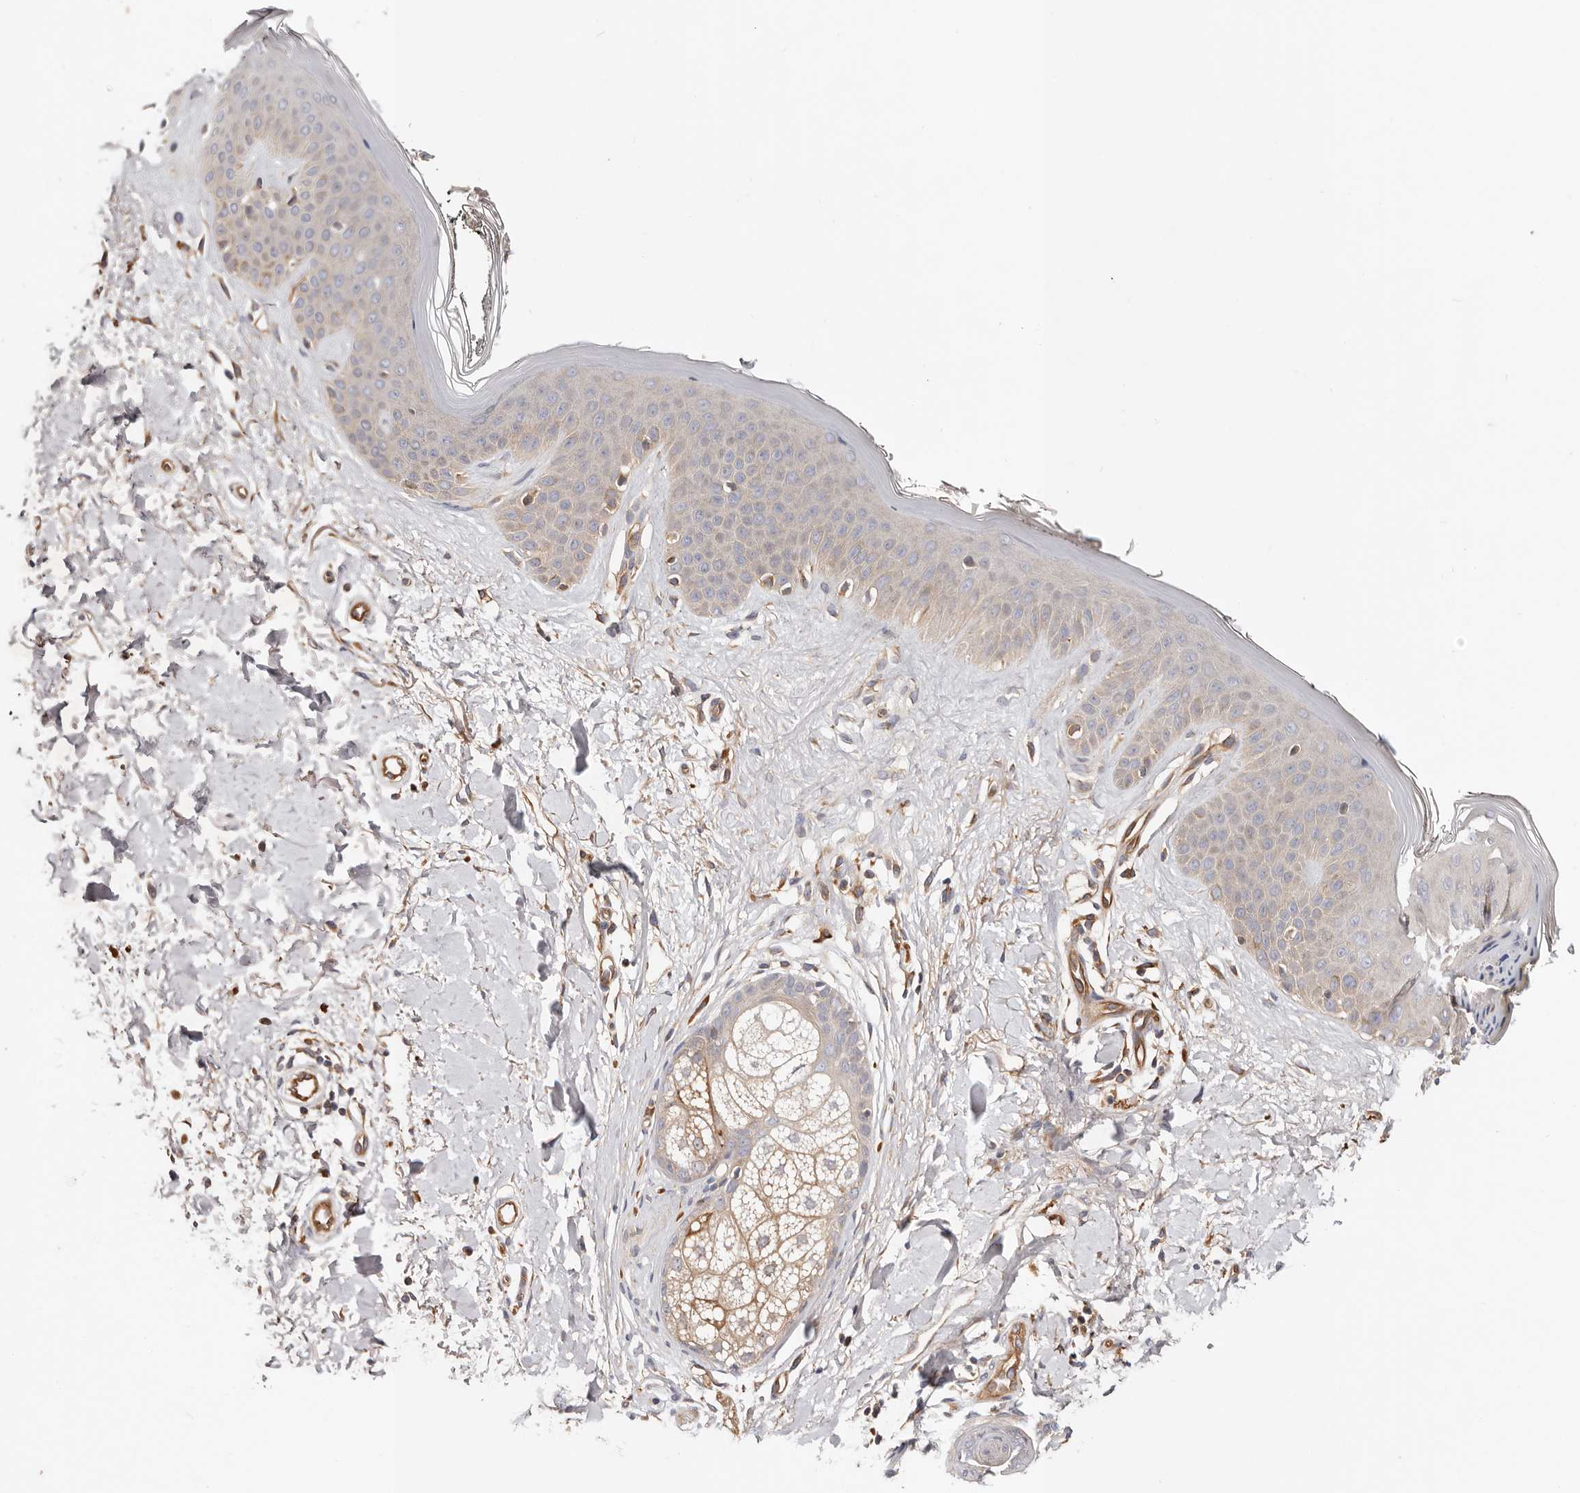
{"staining": {"intensity": "moderate", "quantity": "<25%", "location": "cytoplasmic/membranous"}, "tissue": "skin", "cell_type": "Fibroblasts", "image_type": "normal", "snomed": [{"axis": "morphology", "description": "Normal tissue, NOS"}, {"axis": "topography", "description": "Skin"}], "caption": "There is low levels of moderate cytoplasmic/membranous expression in fibroblasts of benign skin, as demonstrated by immunohistochemical staining (brown color).", "gene": "MACF1", "patient": {"sex": "female", "age": 64}}